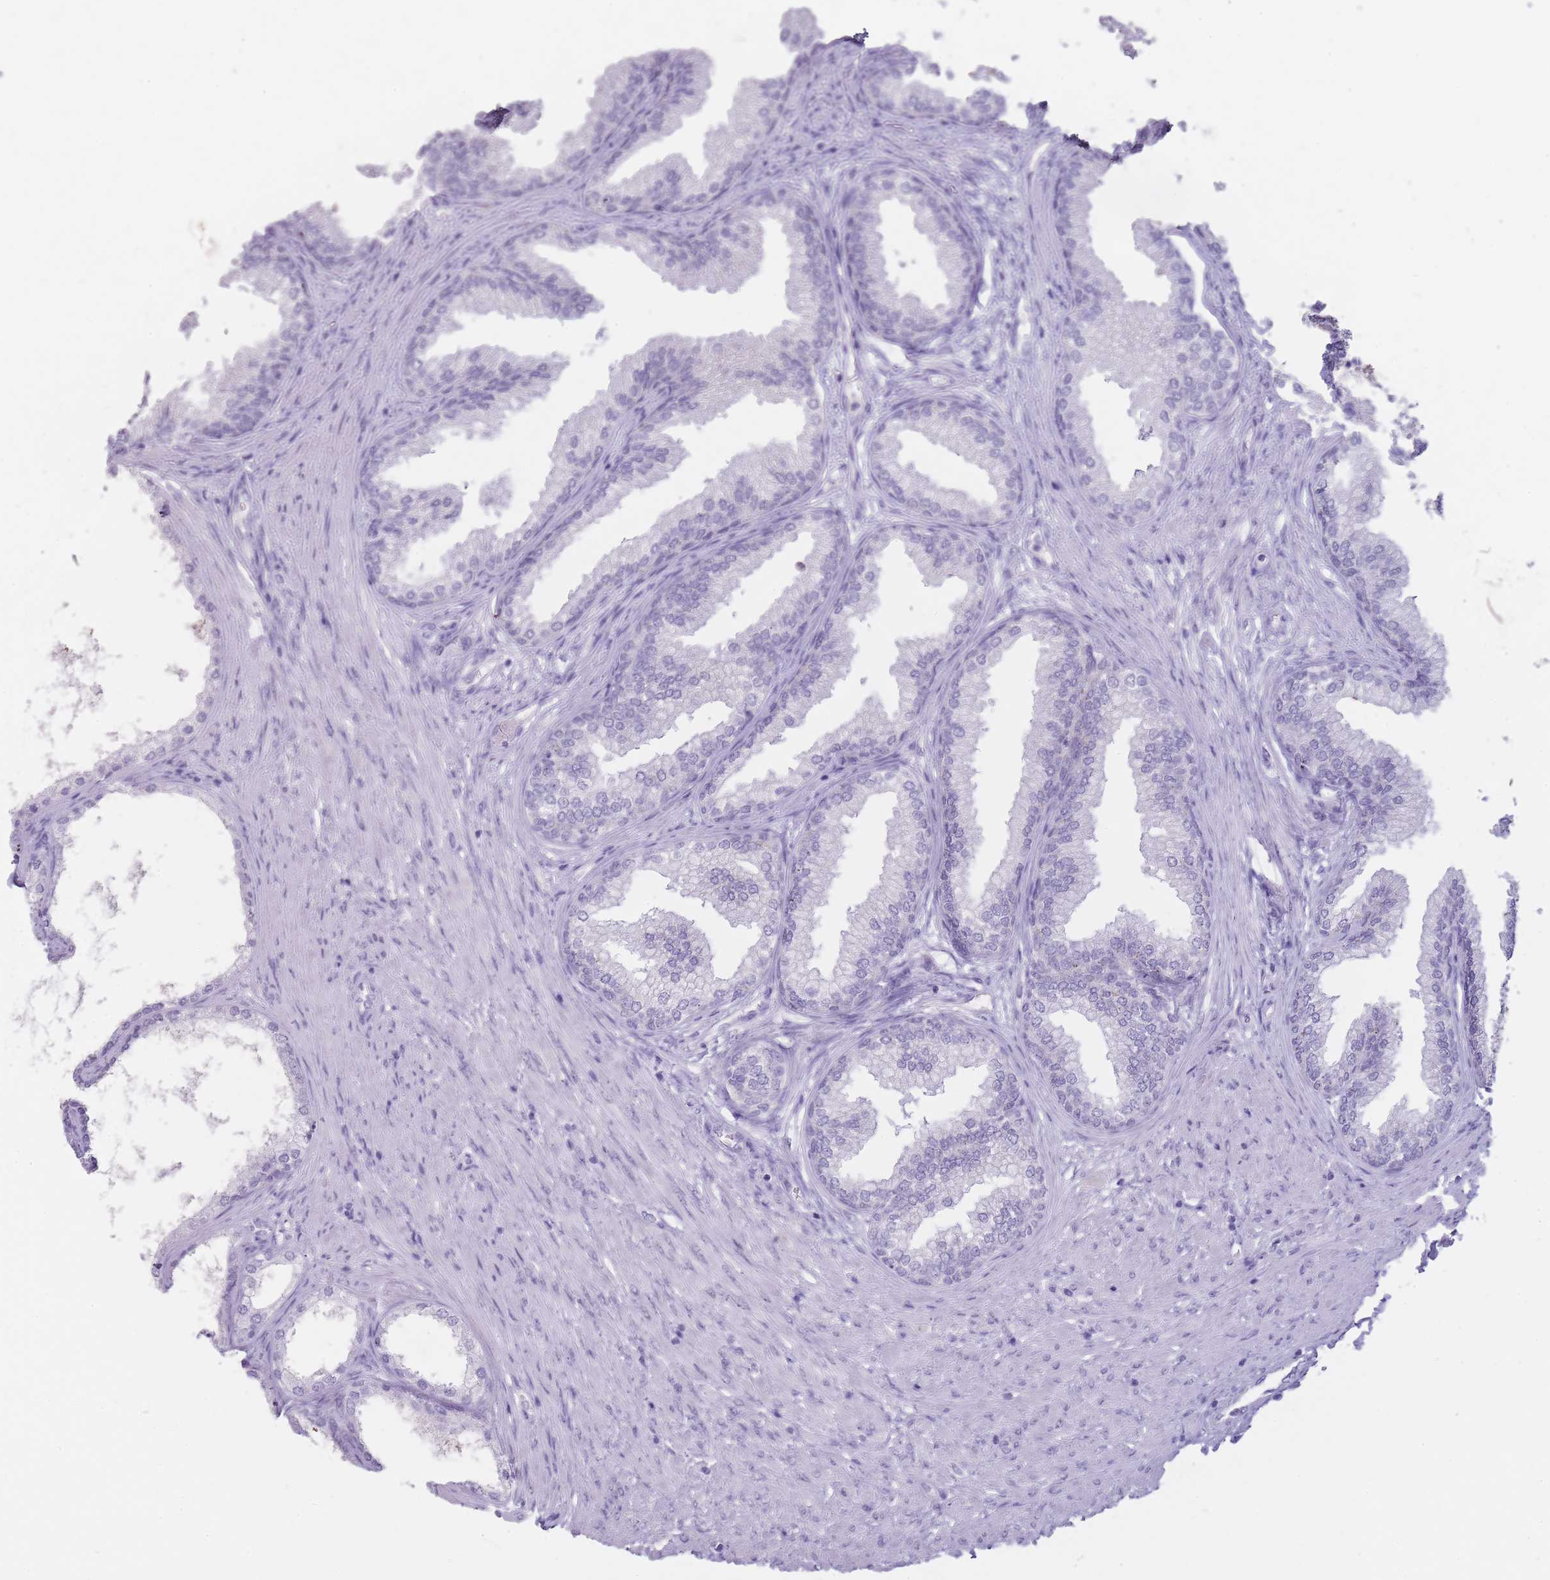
{"staining": {"intensity": "negative", "quantity": "none", "location": "none"}, "tissue": "prostate", "cell_type": "Glandular cells", "image_type": "normal", "snomed": [{"axis": "morphology", "description": "Normal tissue, NOS"}, {"axis": "topography", "description": "Prostate"}], "caption": "High power microscopy histopathology image of an immunohistochemistry micrograph of normal prostate, revealing no significant staining in glandular cells. The staining was performed using DAB (3,3'-diaminobenzidine) to visualize the protein expression in brown, while the nuclei were stained in blue with hematoxylin (Magnification: 20x).", "gene": "DCANP1", "patient": {"sex": "male", "age": 76}}